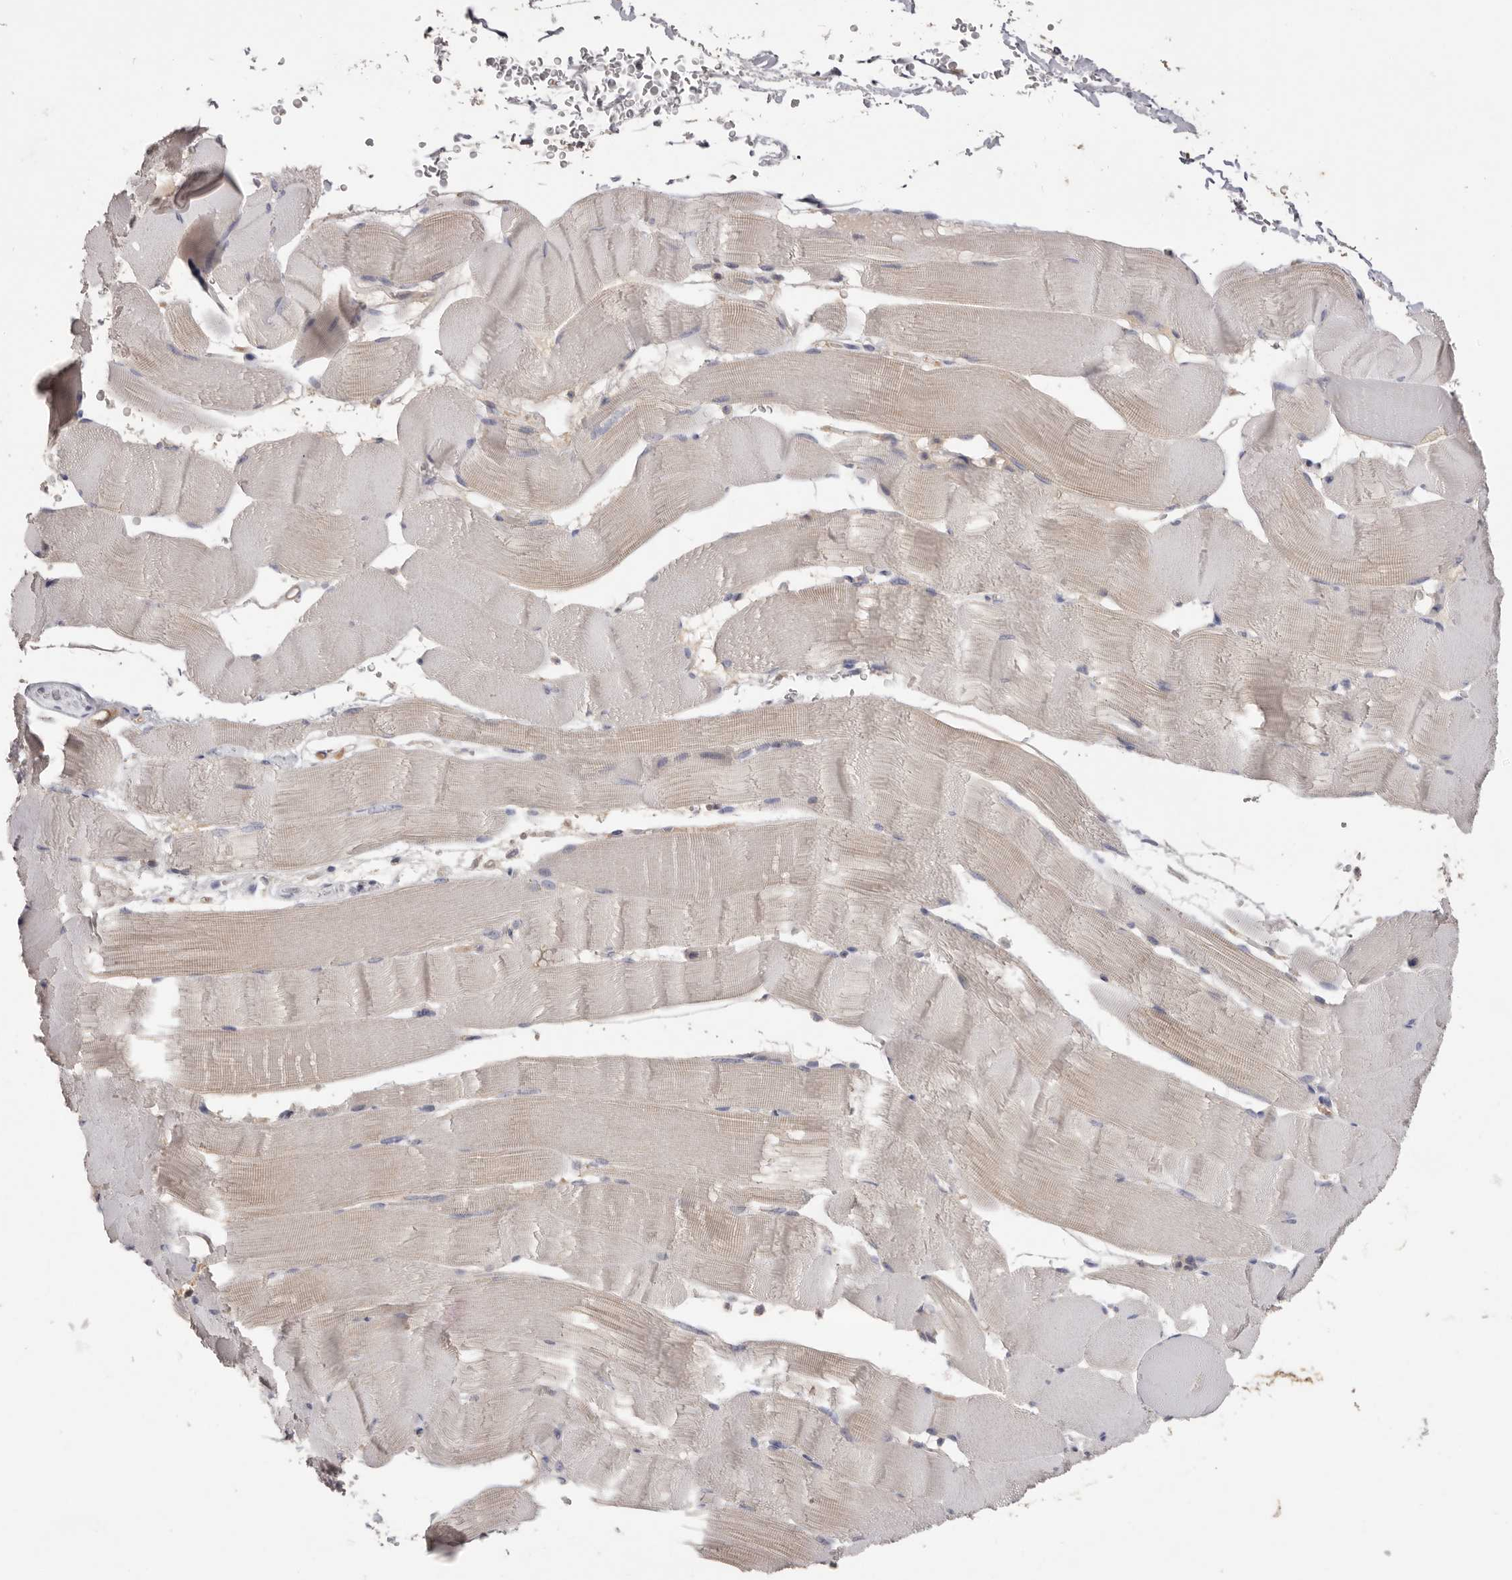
{"staining": {"intensity": "negative", "quantity": "none", "location": "none"}, "tissue": "skeletal muscle", "cell_type": "Myocytes", "image_type": "normal", "snomed": [{"axis": "morphology", "description": "Normal tissue, NOS"}, {"axis": "topography", "description": "Skeletal muscle"}], "caption": "Immunohistochemical staining of benign skeletal muscle shows no significant expression in myocytes.", "gene": "HCAR2", "patient": {"sex": "male", "age": 62}}